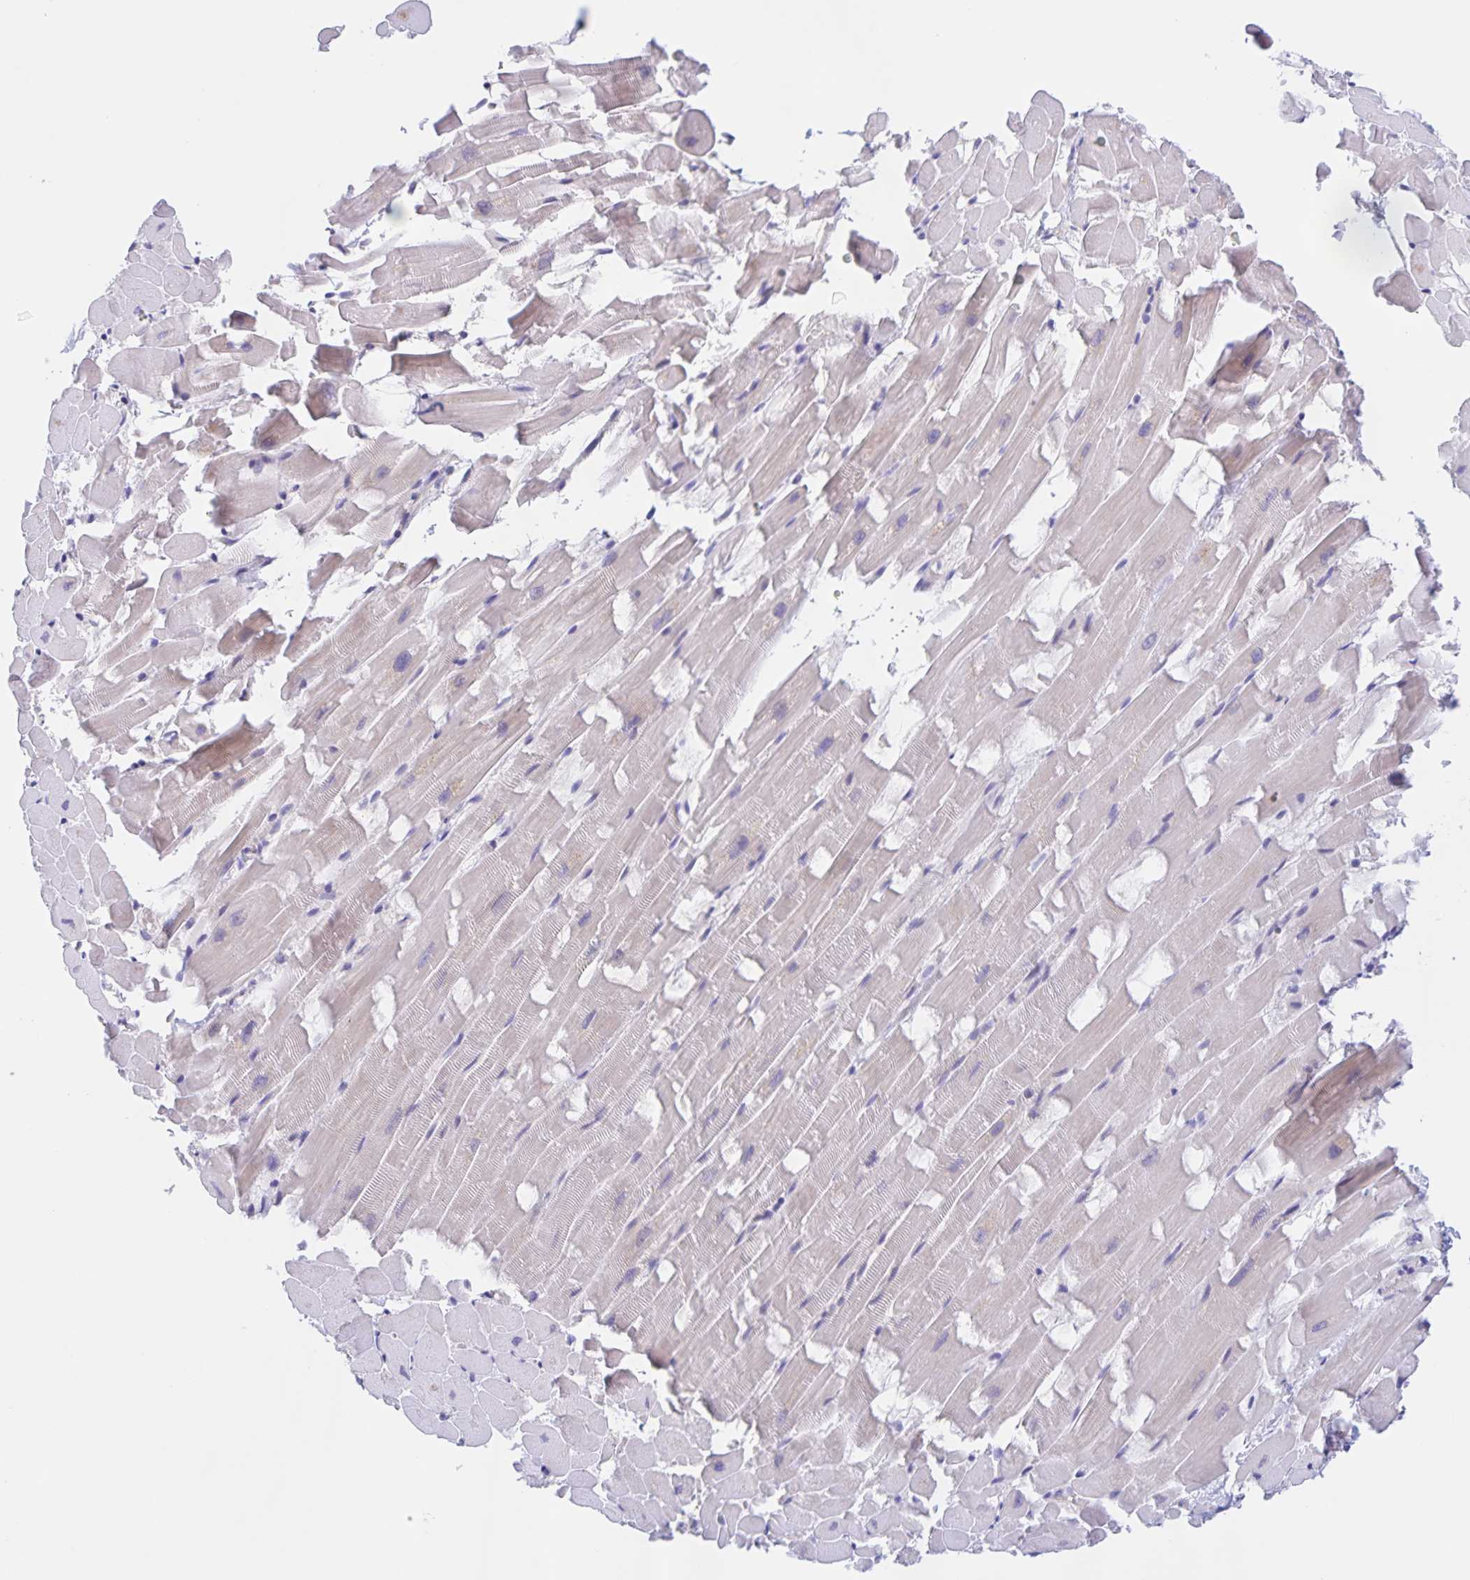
{"staining": {"intensity": "negative", "quantity": "none", "location": "none"}, "tissue": "heart muscle", "cell_type": "Cardiomyocytes", "image_type": "normal", "snomed": [{"axis": "morphology", "description": "Normal tissue, NOS"}, {"axis": "topography", "description": "Heart"}], "caption": "Immunohistochemical staining of normal heart muscle exhibits no significant staining in cardiomyocytes. (Brightfield microscopy of DAB immunohistochemistry (IHC) at high magnification).", "gene": "DMGDH", "patient": {"sex": "male", "age": 37}}